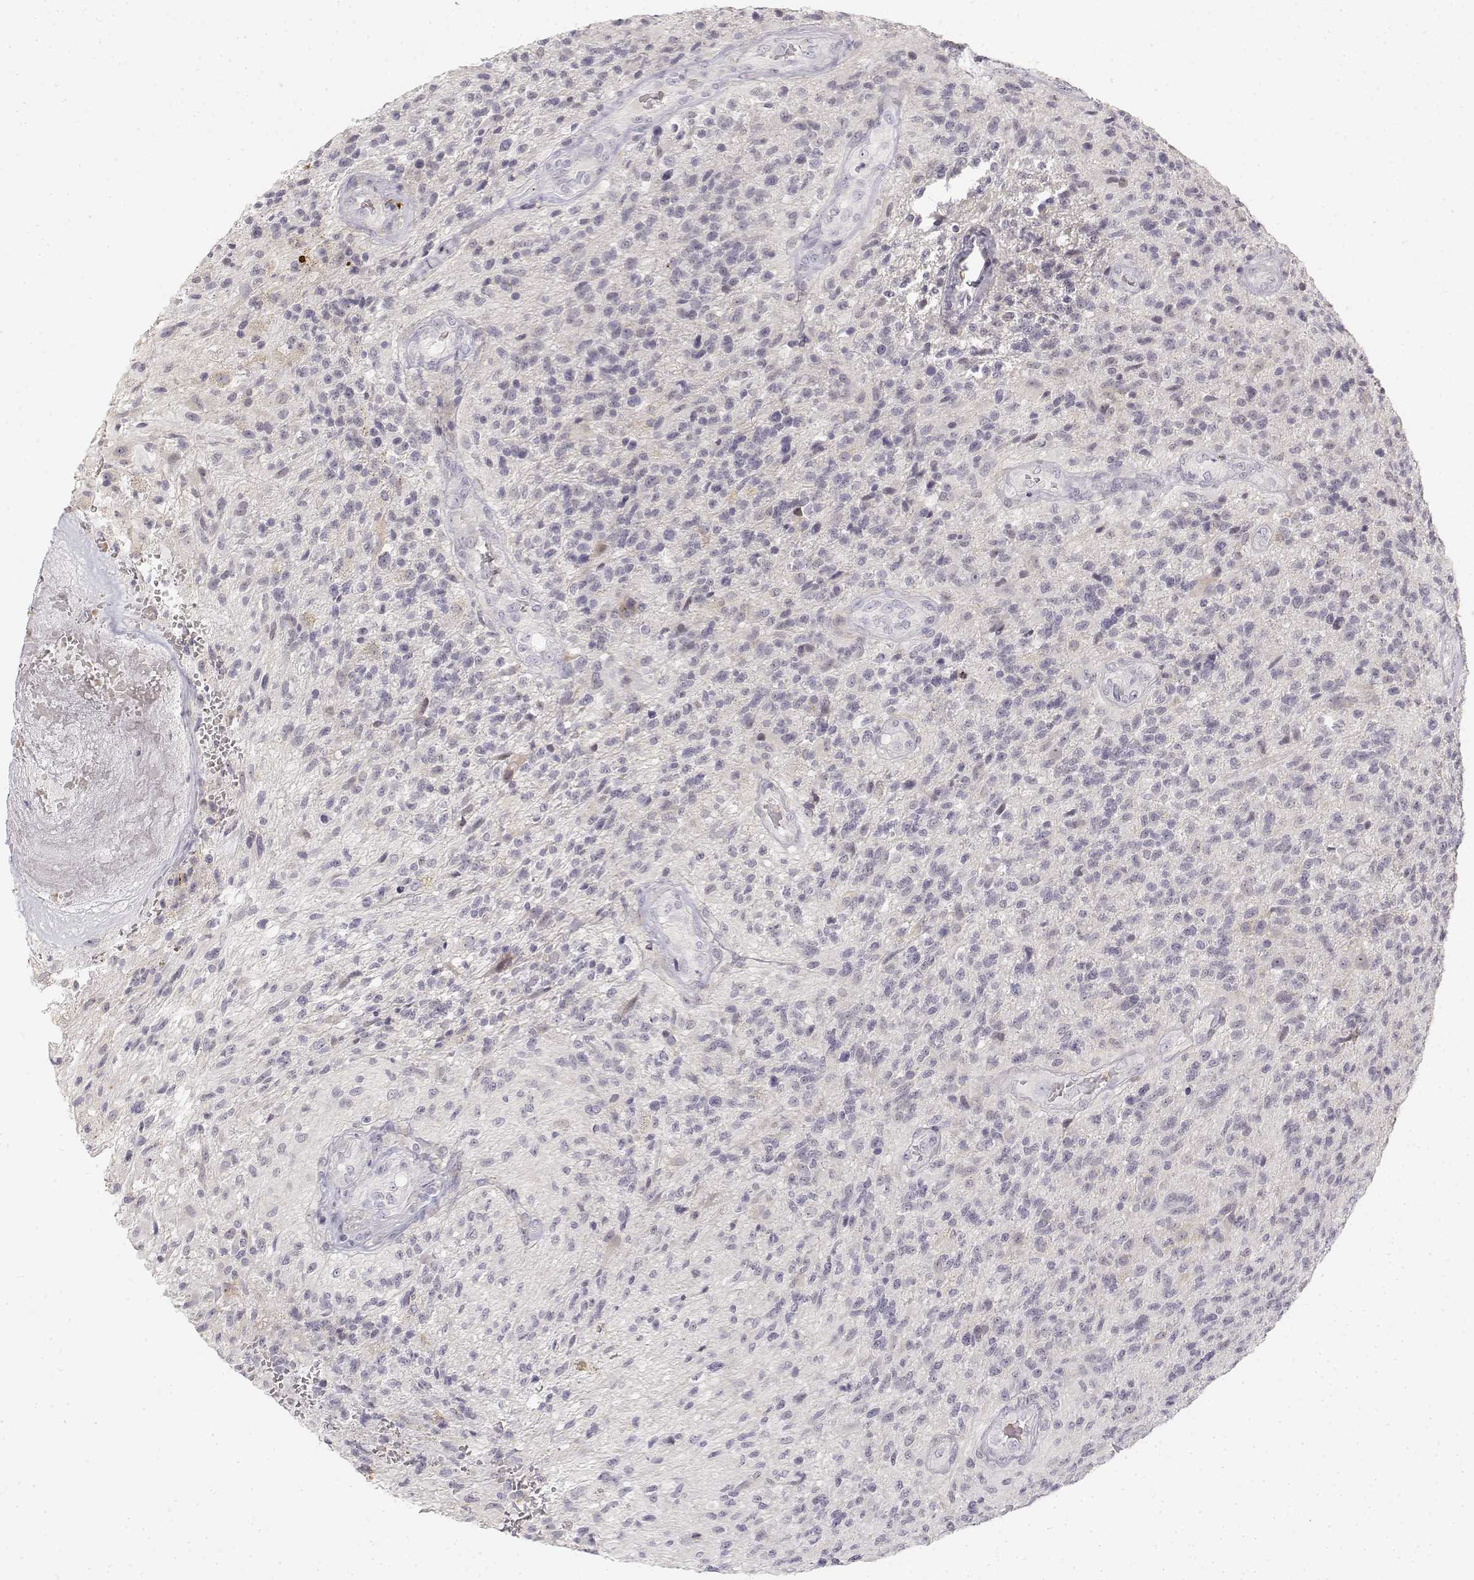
{"staining": {"intensity": "negative", "quantity": "none", "location": "none"}, "tissue": "glioma", "cell_type": "Tumor cells", "image_type": "cancer", "snomed": [{"axis": "morphology", "description": "Glioma, malignant, High grade"}, {"axis": "topography", "description": "Brain"}], "caption": "Tumor cells show no significant expression in glioma.", "gene": "GLIPR1L2", "patient": {"sex": "male", "age": 56}}